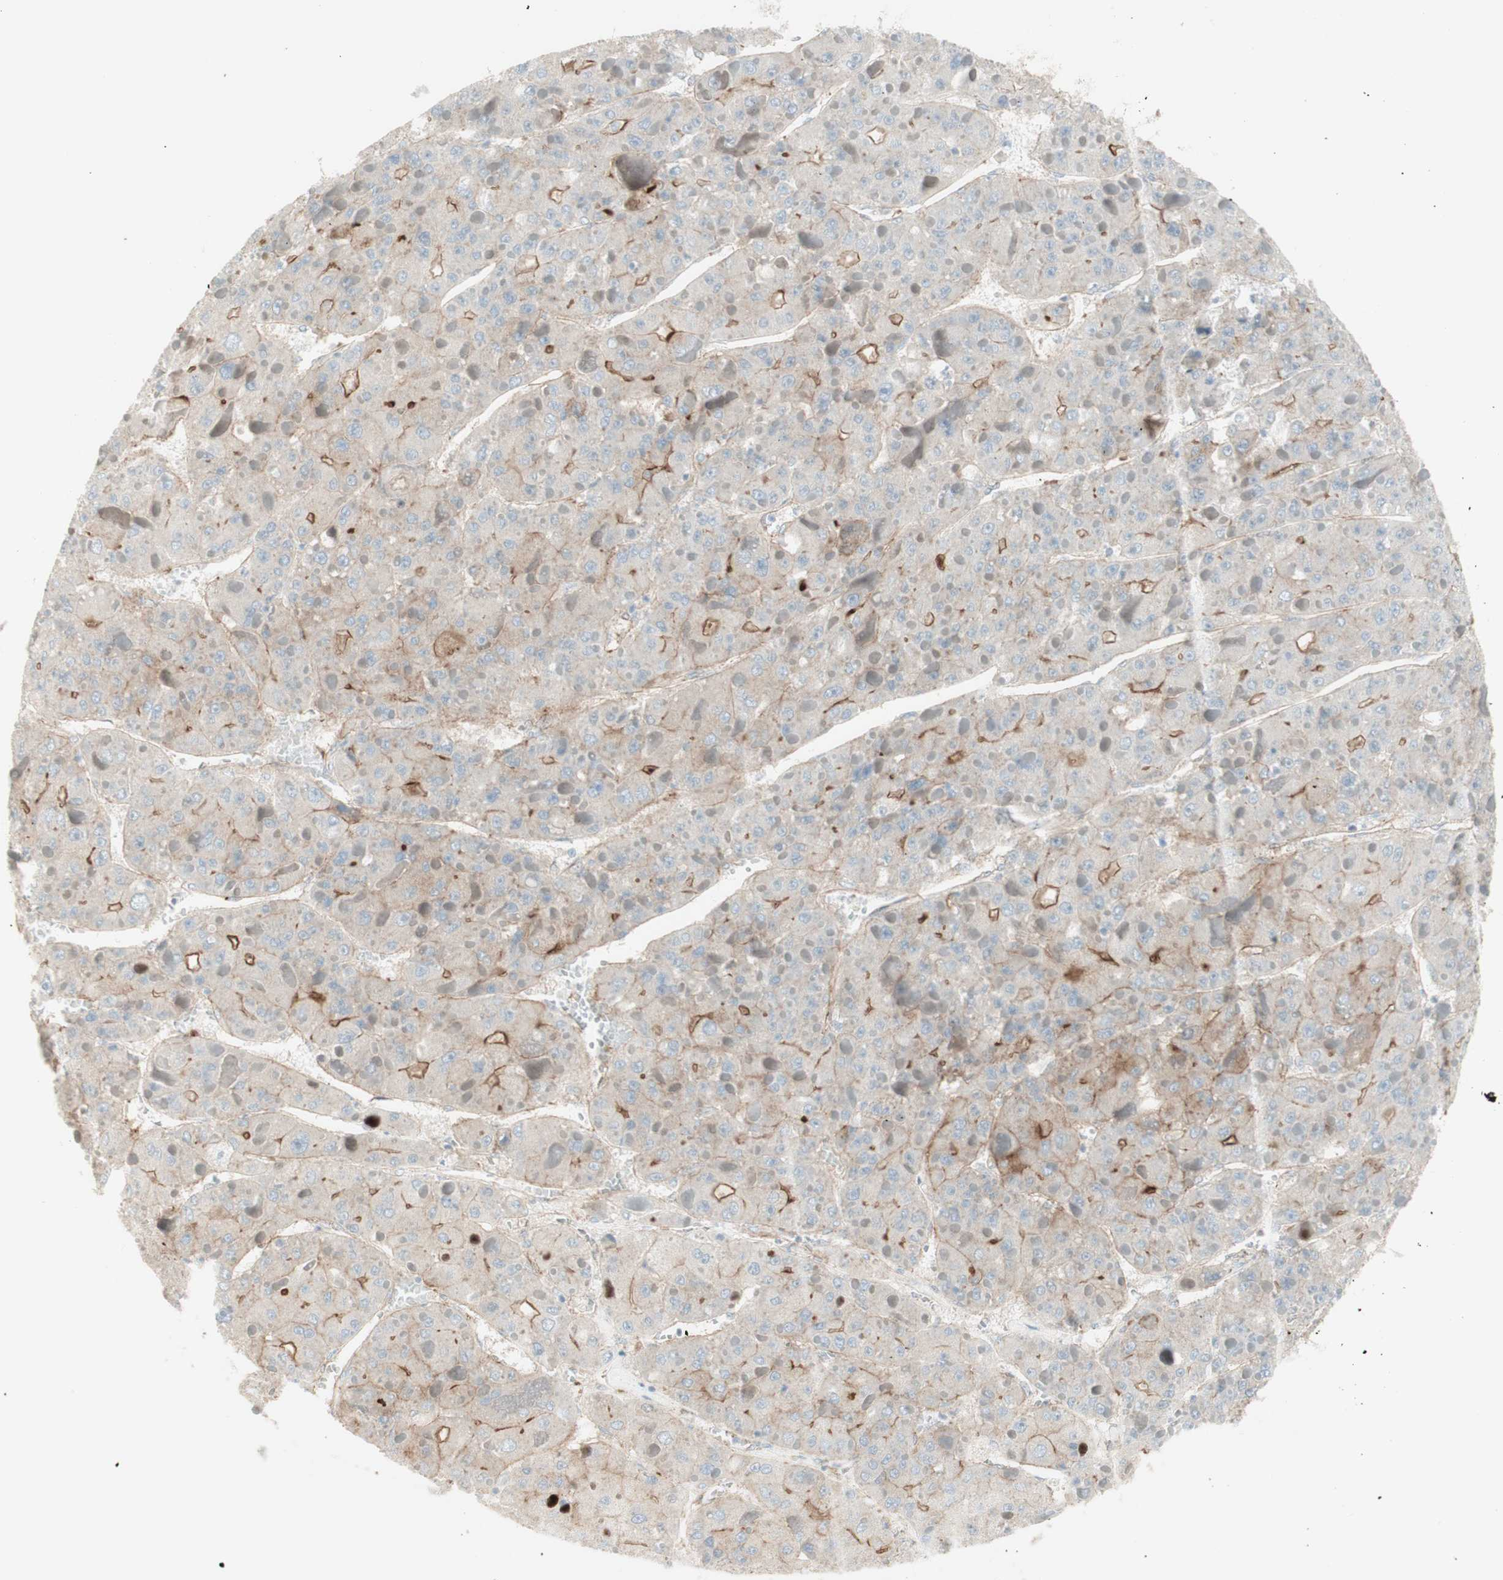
{"staining": {"intensity": "weak", "quantity": "25%-75%", "location": "cytoplasmic/membranous"}, "tissue": "liver cancer", "cell_type": "Tumor cells", "image_type": "cancer", "snomed": [{"axis": "morphology", "description": "Carcinoma, Hepatocellular, NOS"}, {"axis": "topography", "description": "Liver"}], "caption": "Immunohistochemical staining of liver hepatocellular carcinoma demonstrates low levels of weak cytoplasmic/membranous positivity in approximately 25%-75% of tumor cells. The staining is performed using DAB brown chromogen to label protein expression. The nuclei are counter-stained blue using hematoxylin.", "gene": "MYO6", "patient": {"sex": "female", "age": 73}}